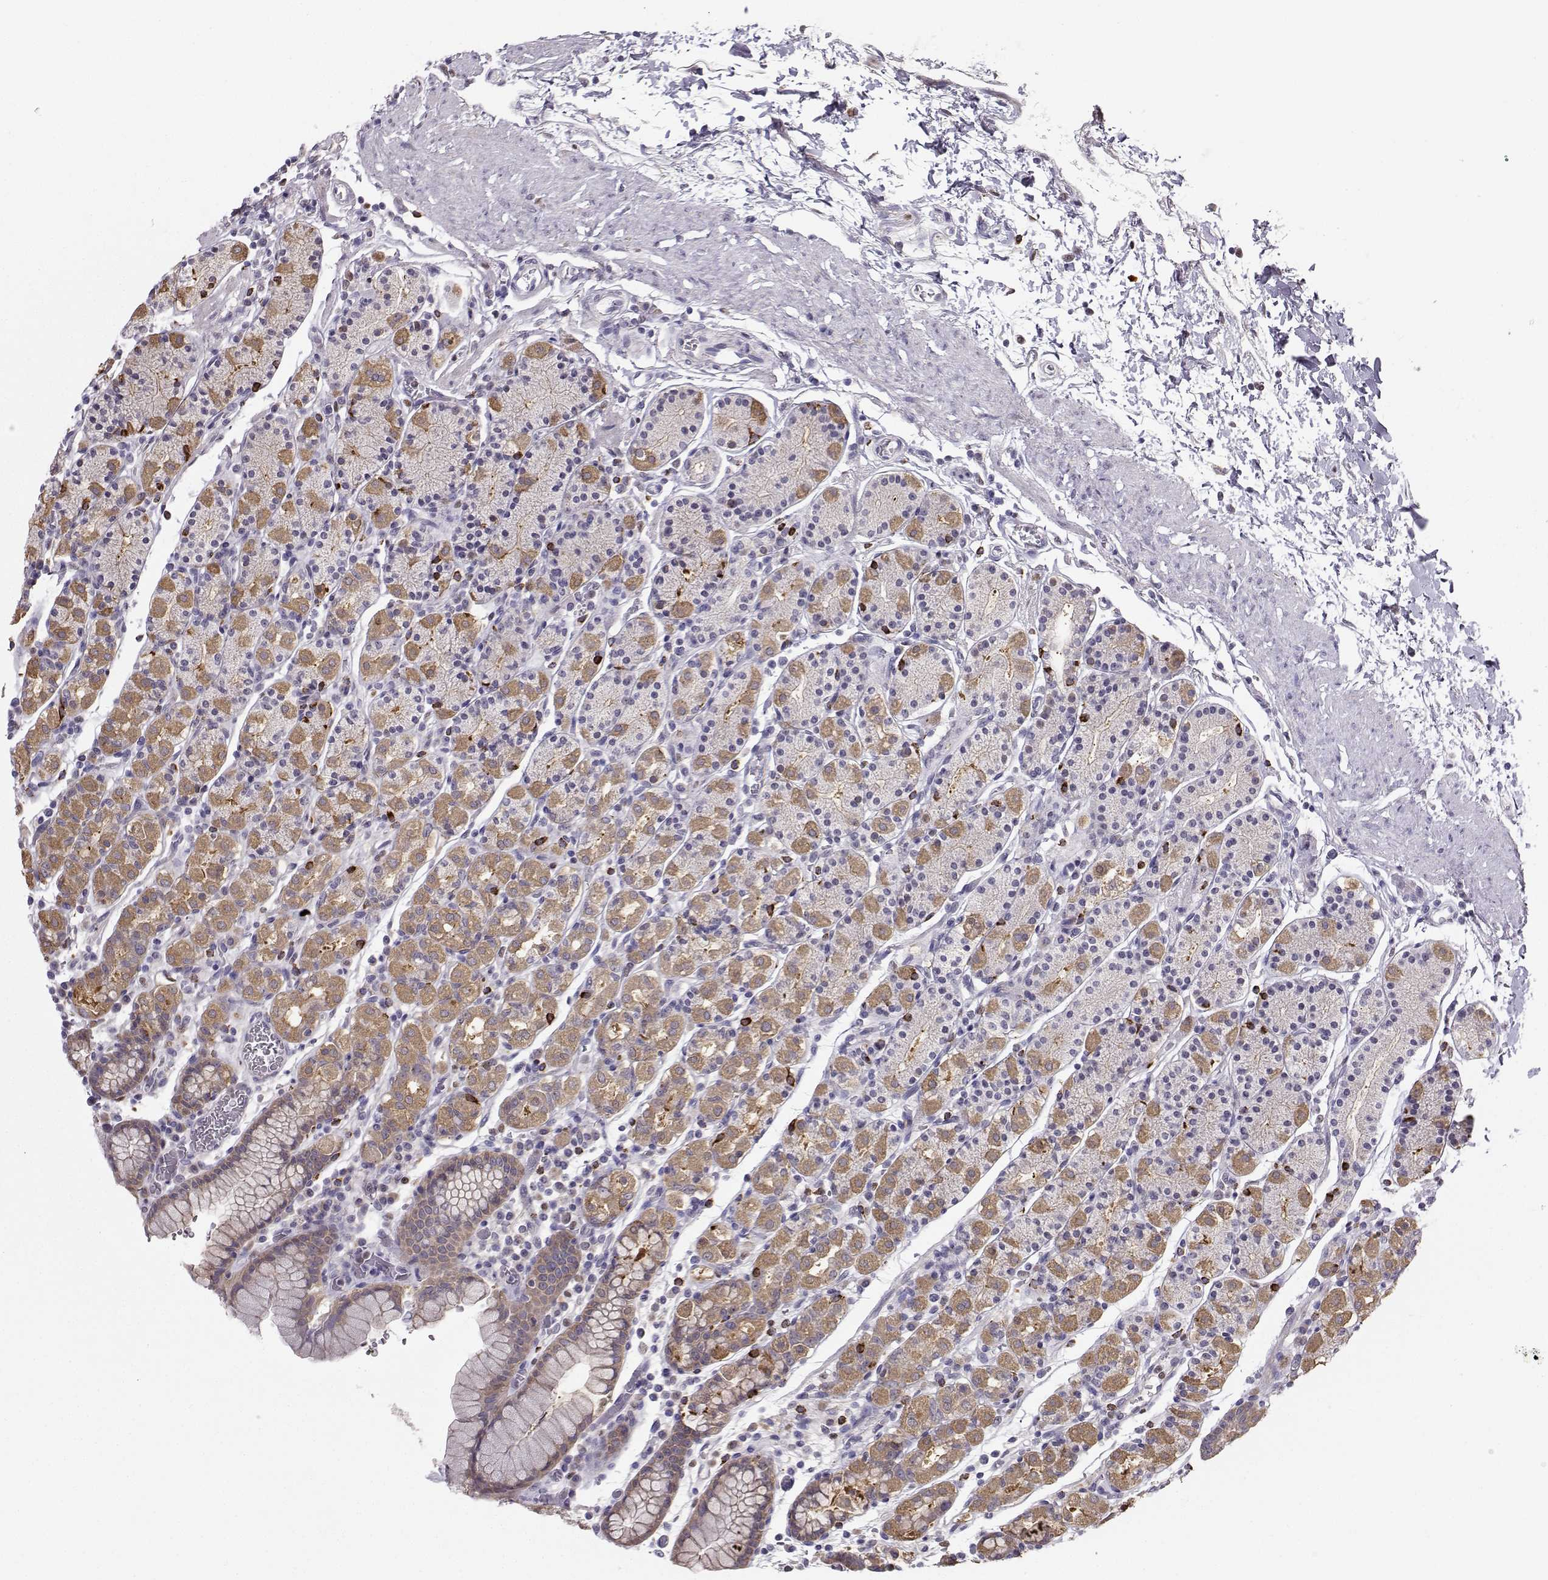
{"staining": {"intensity": "moderate", "quantity": "25%-75%", "location": "cytoplasmic/membranous"}, "tissue": "stomach", "cell_type": "Glandular cells", "image_type": "normal", "snomed": [{"axis": "morphology", "description": "Normal tissue, NOS"}, {"axis": "topography", "description": "Stomach, upper"}, {"axis": "topography", "description": "Stomach"}], "caption": "Stomach stained with DAB (3,3'-diaminobenzidine) immunohistochemistry reveals medium levels of moderate cytoplasmic/membranous staining in about 25%-75% of glandular cells.", "gene": "DCLK3", "patient": {"sex": "male", "age": 62}}